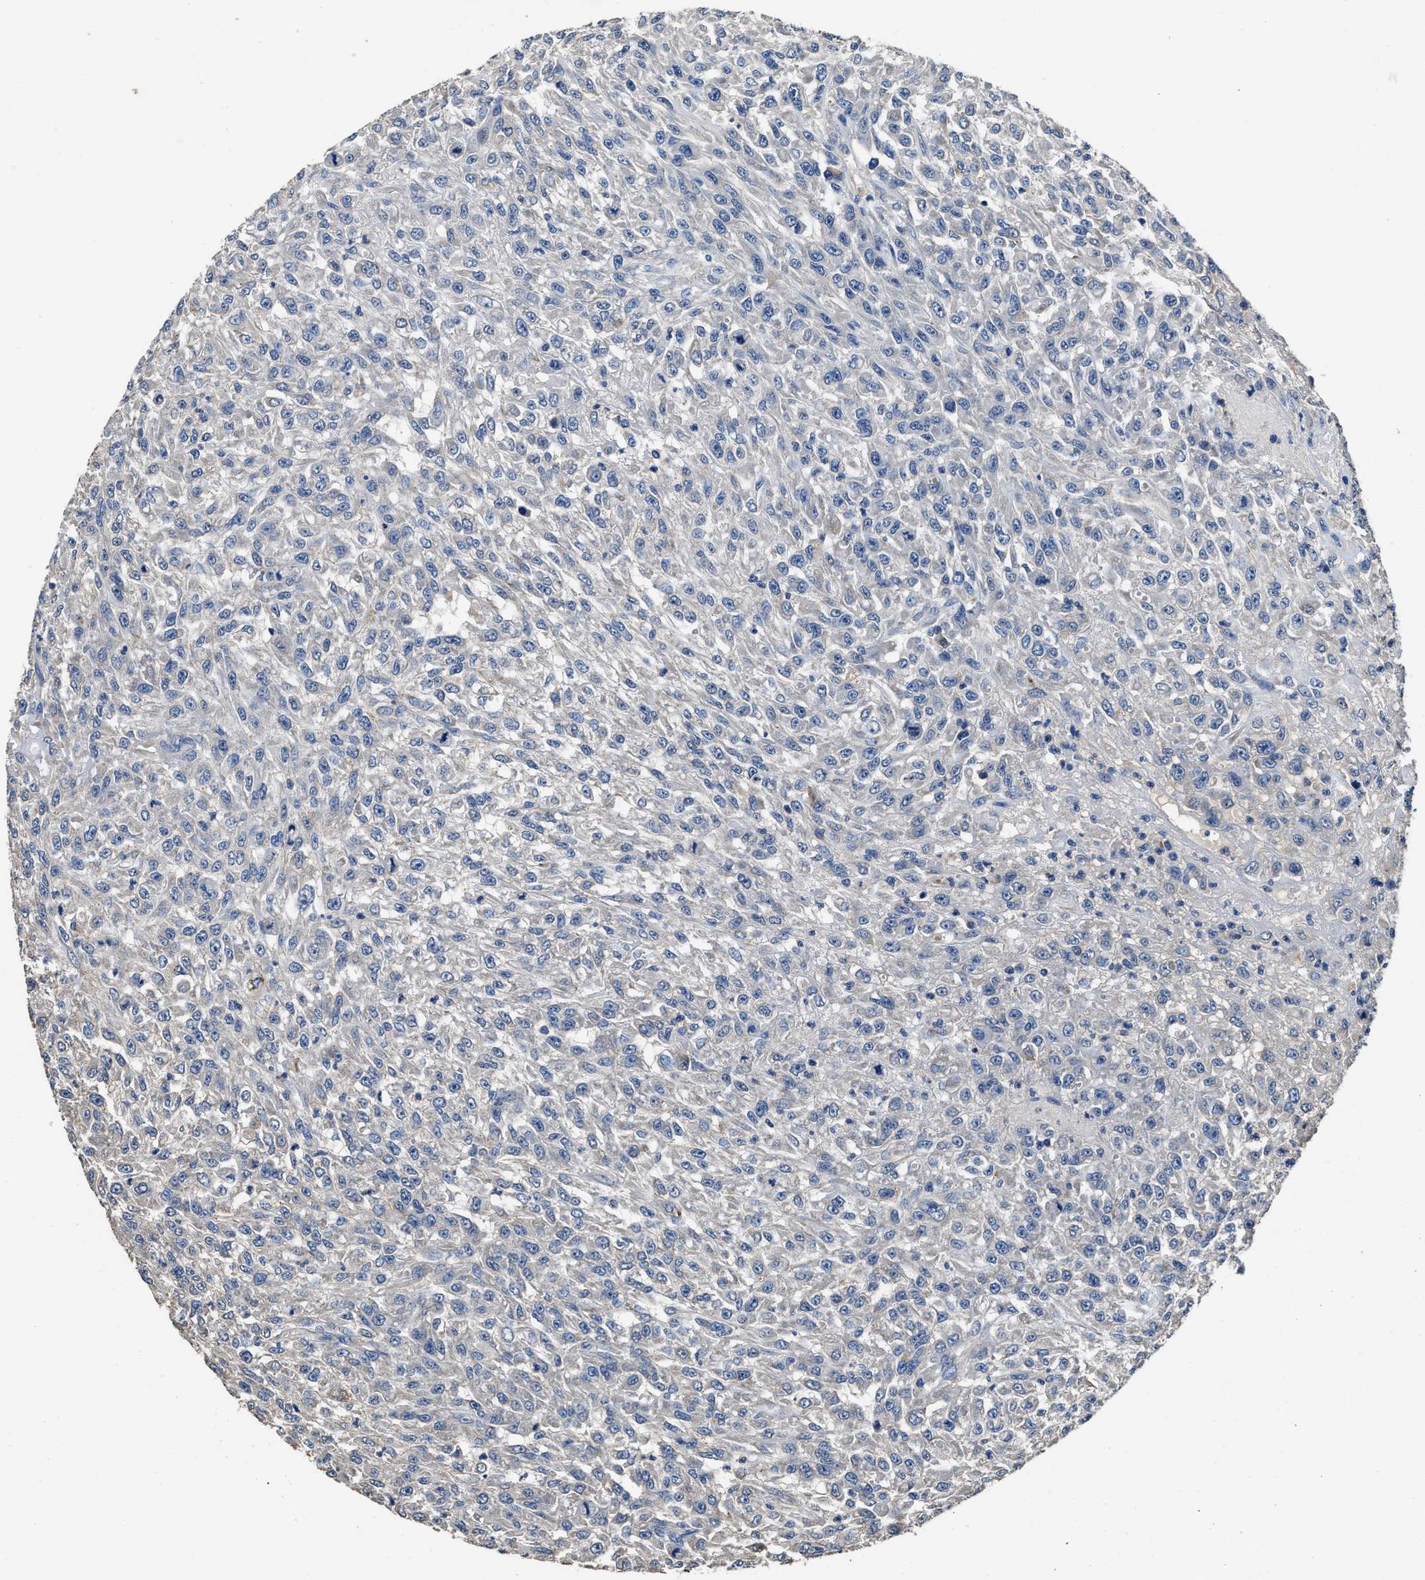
{"staining": {"intensity": "negative", "quantity": "none", "location": "none"}, "tissue": "urothelial cancer", "cell_type": "Tumor cells", "image_type": "cancer", "snomed": [{"axis": "morphology", "description": "Urothelial carcinoma, High grade"}, {"axis": "topography", "description": "Urinary bladder"}], "caption": "Immunohistochemical staining of human high-grade urothelial carcinoma displays no significant expression in tumor cells.", "gene": "UBR4", "patient": {"sex": "male", "age": 46}}